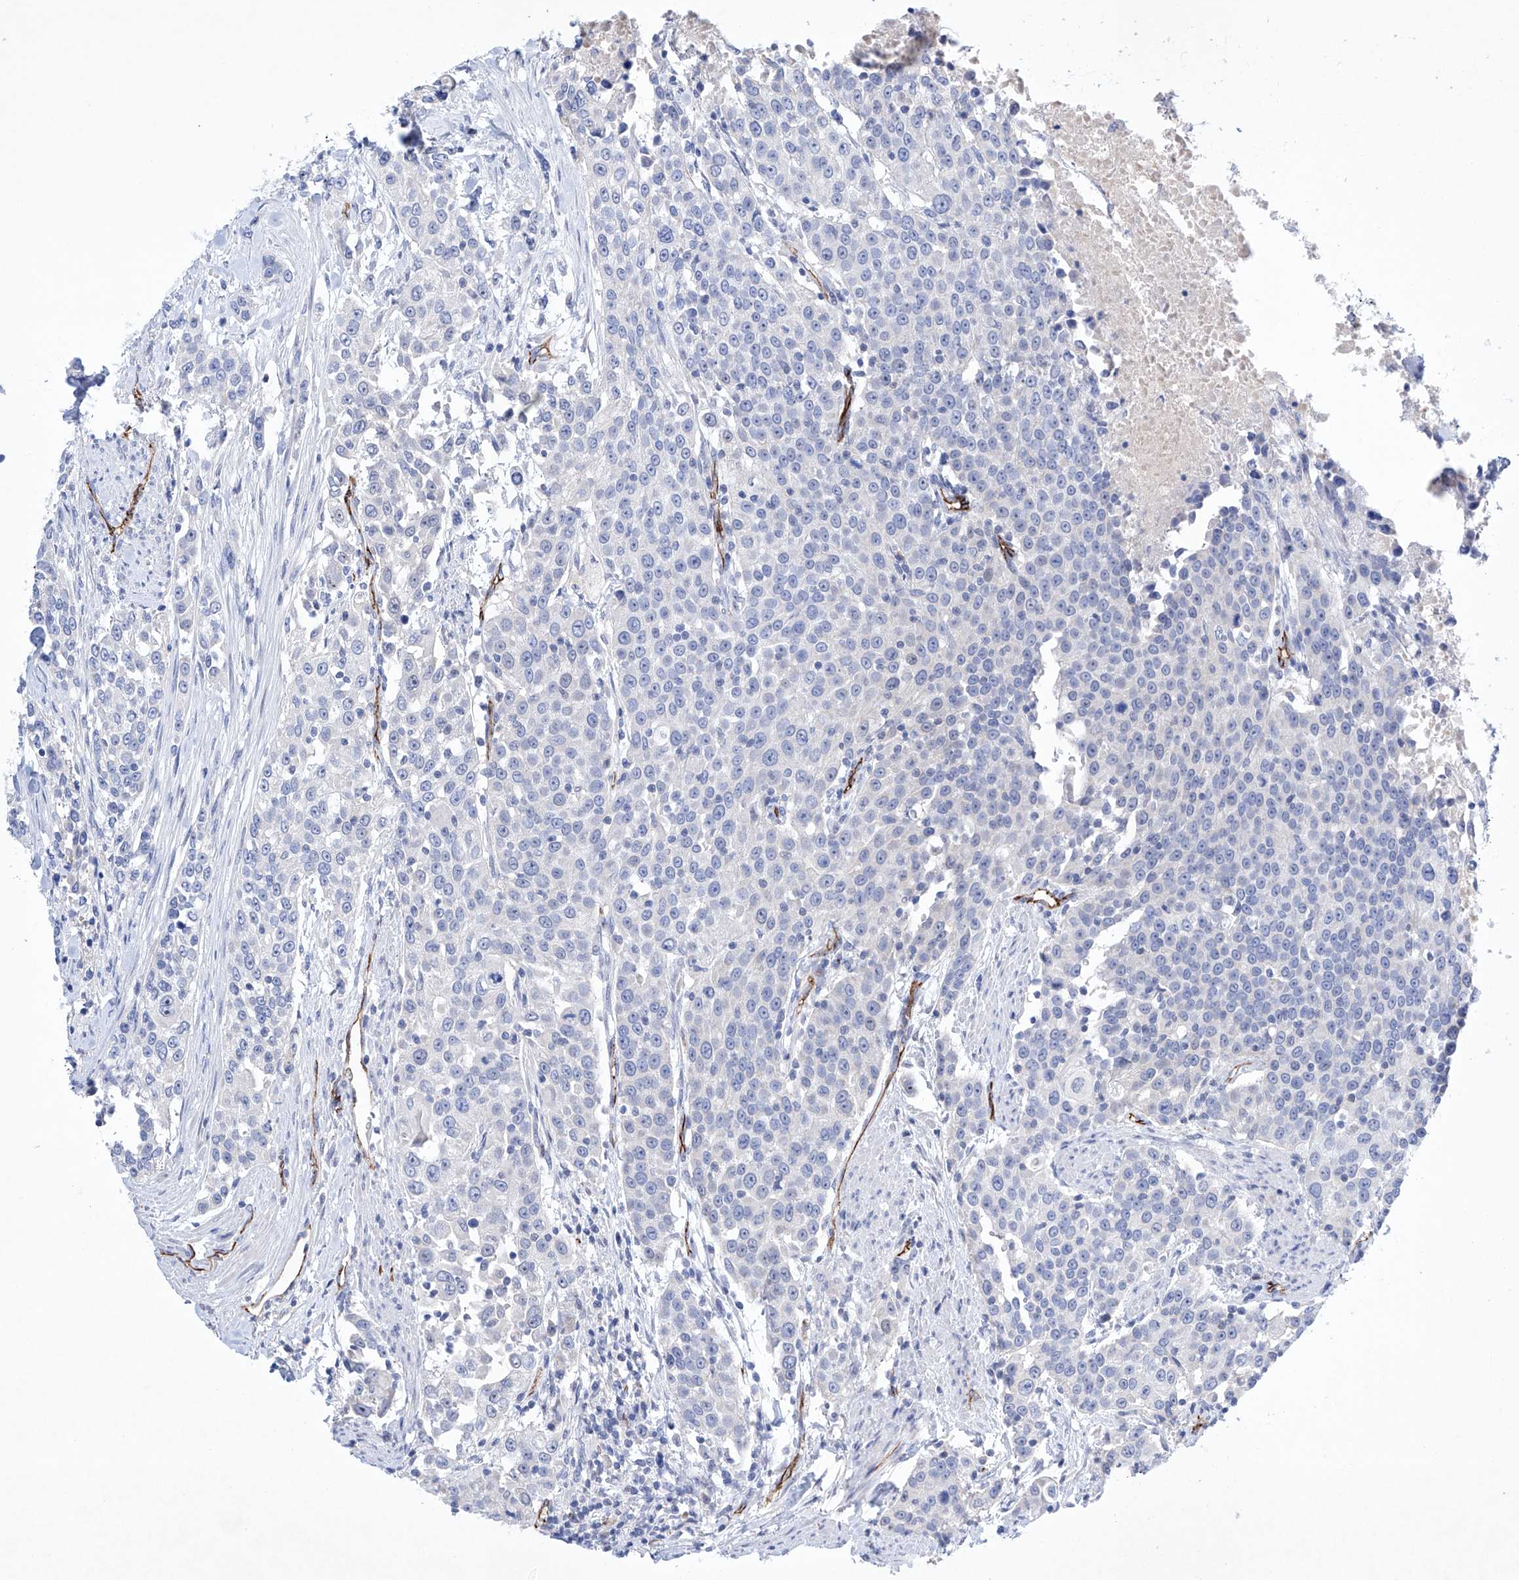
{"staining": {"intensity": "negative", "quantity": "none", "location": "none"}, "tissue": "urothelial cancer", "cell_type": "Tumor cells", "image_type": "cancer", "snomed": [{"axis": "morphology", "description": "Urothelial carcinoma, High grade"}, {"axis": "topography", "description": "Urinary bladder"}], "caption": "Immunohistochemistry (IHC) of urothelial cancer displays no staining in tumor cells.", "gene": "ETV7", "patient": {"sex": "female", "age": 80}}